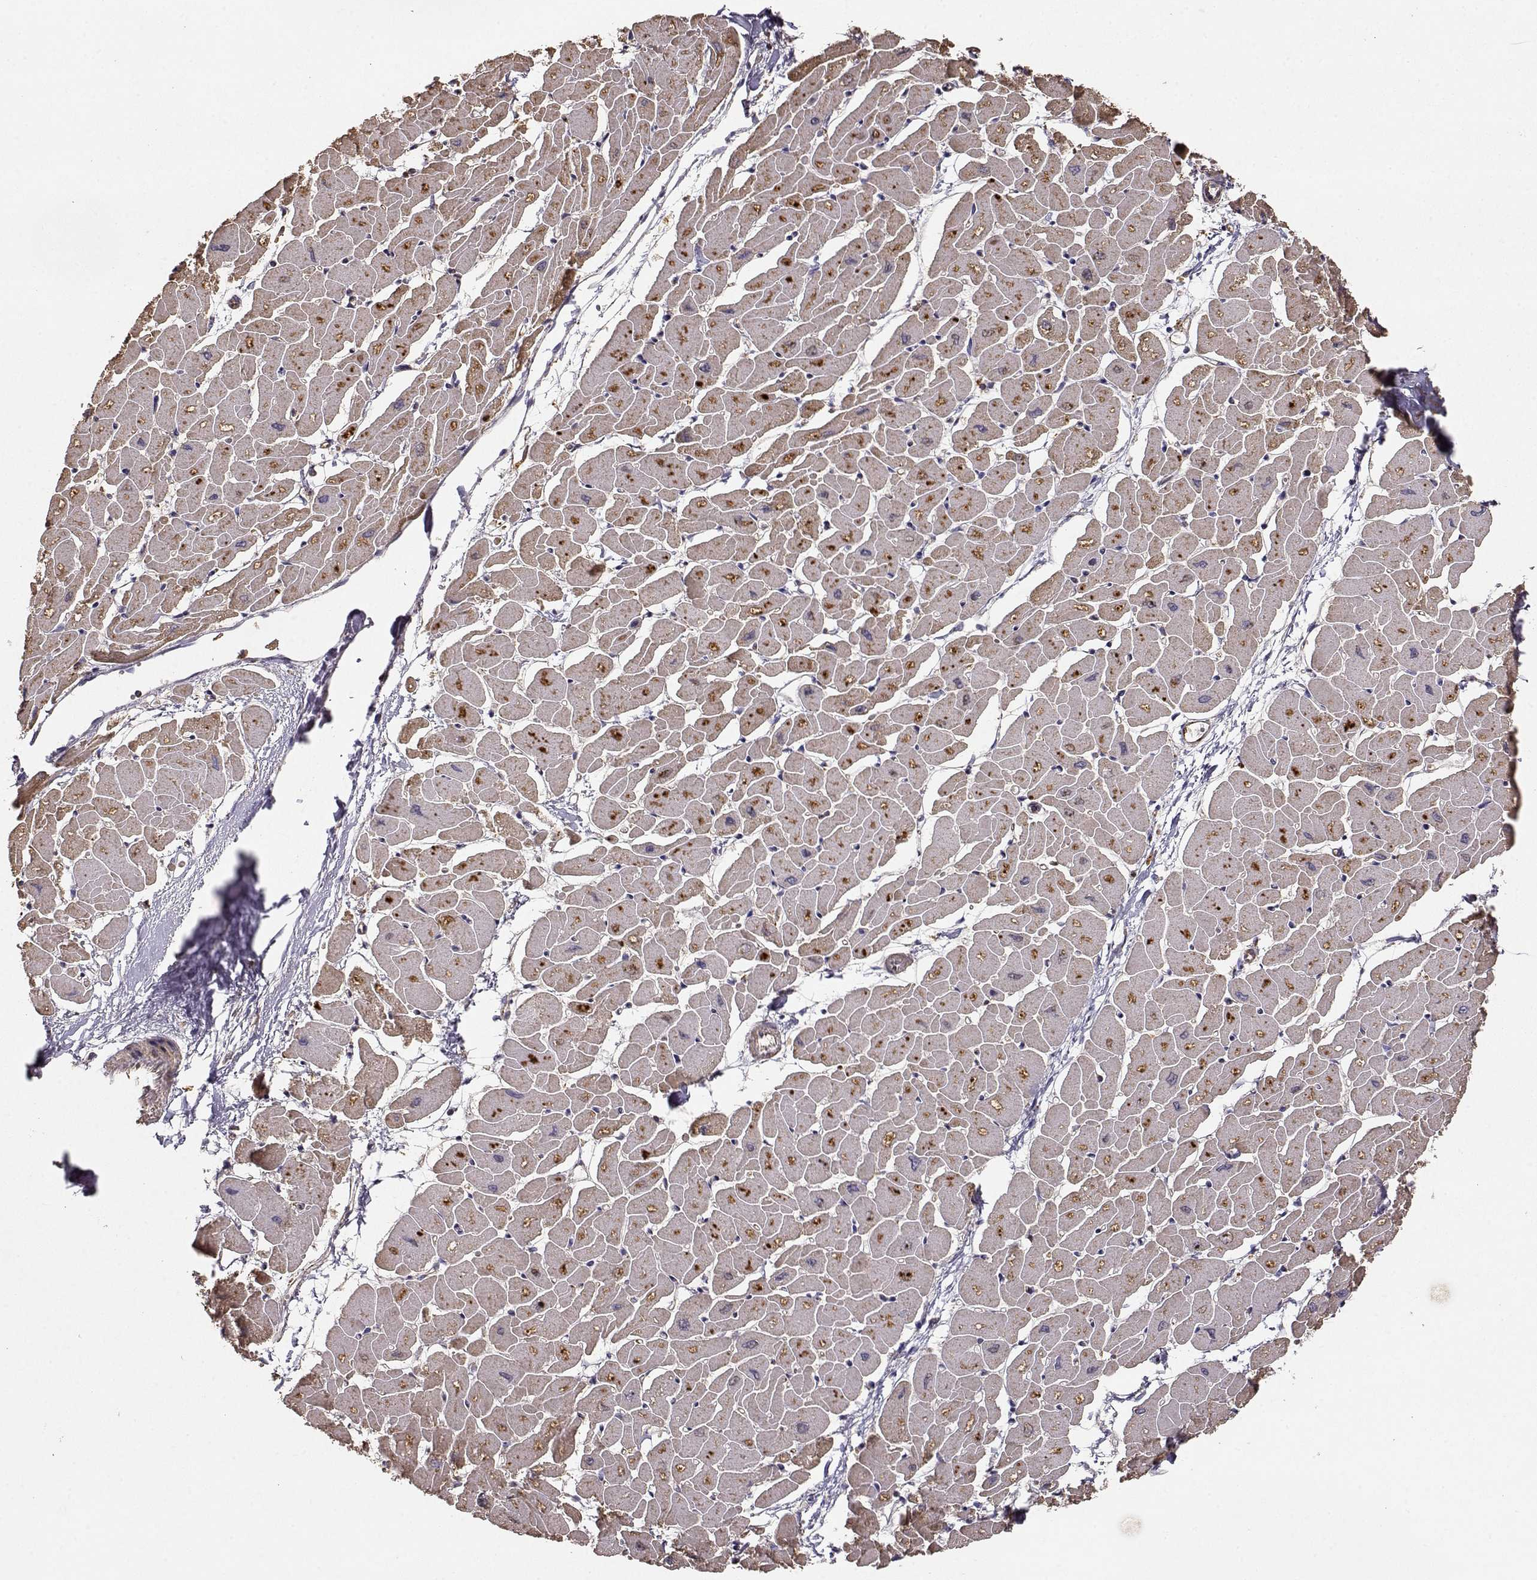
{"staining": {"intensity": "moderate", "quantity": "25%-75%", "location": "cytoplasmic/membranous"}, "tissue": "heart muscle", "cell_type": "Cardiomyocytes", "image_type": "normal", "snomed": [{"axis": "morphology", "description": "Normal tissue, NOS"}, {"axis": "topography", "description": "Heart"}], "caption": "Protein expression analysis of benign heart muscle displays moderate cytoplasmic/membranous positivity in approximately 25%-75% of cardiomyocytes. The staining is performed using DAB (3,3'-diaminobenzidine) brown chromogen to label protein expression. The nuclei are counter-stained blue using hematoxylin.", "gene": "TARS3", "patient": {"sex": "male", "age": 57}}